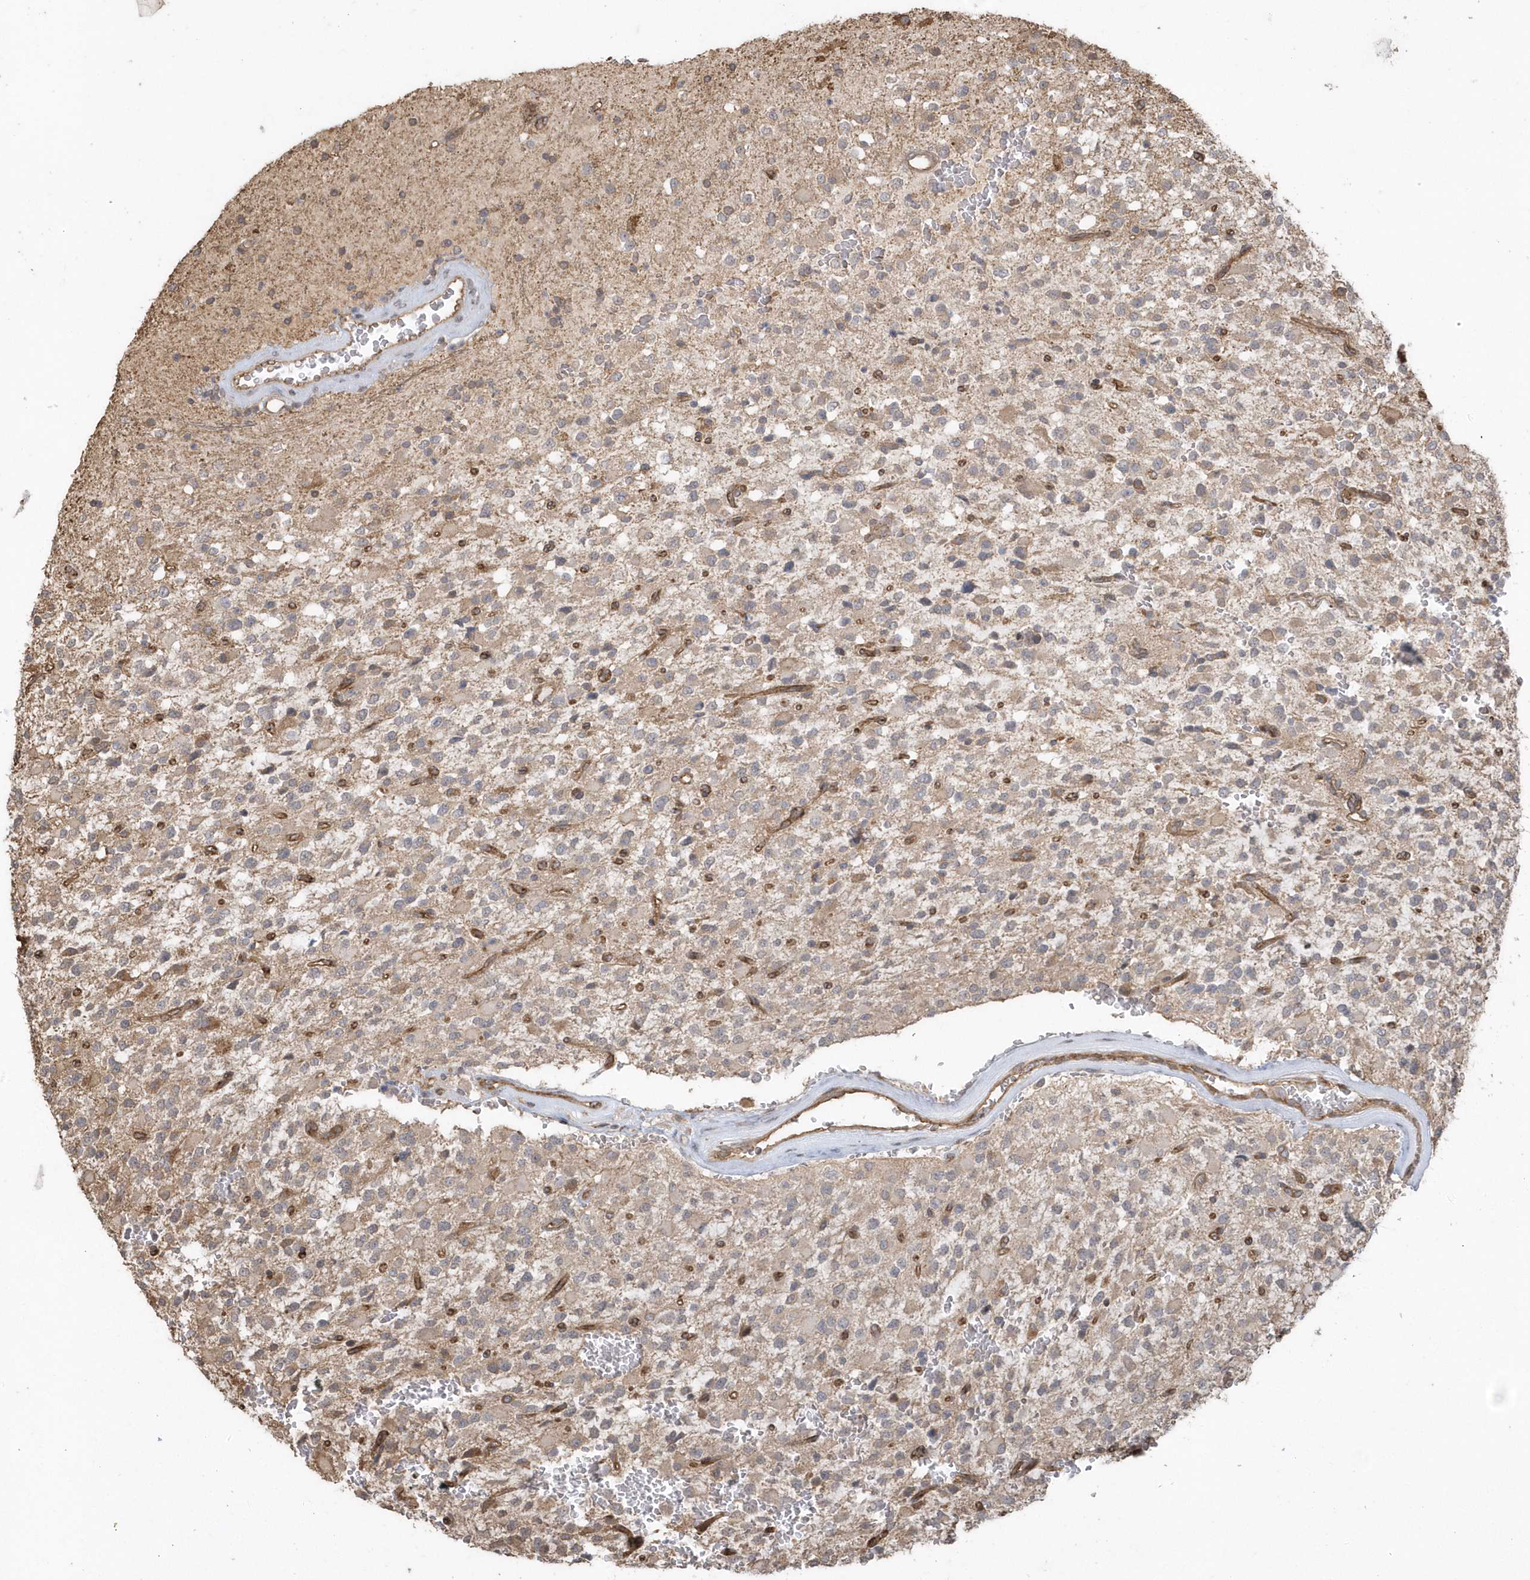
{"staining": {"intensity": "weak", "quantity": "25%-75%", "location": "cytoplasmic/membranous"}, "tissue": "glioma", "cell_type": "Tumor cells", "image_type": "cancer", "snomed": [{"axis": "morphology", "description": "Glioma, malignant, High grade"}, {"axis": "topography", "description": "Brain"}], "caption": "A photomicrograph of human glioma stained for a protein reveals weak cytoplasmic/membranous brown staining in tumor cells.", "gene": "HERPUD1", "patient": {"sex": "male", "age": 34}}